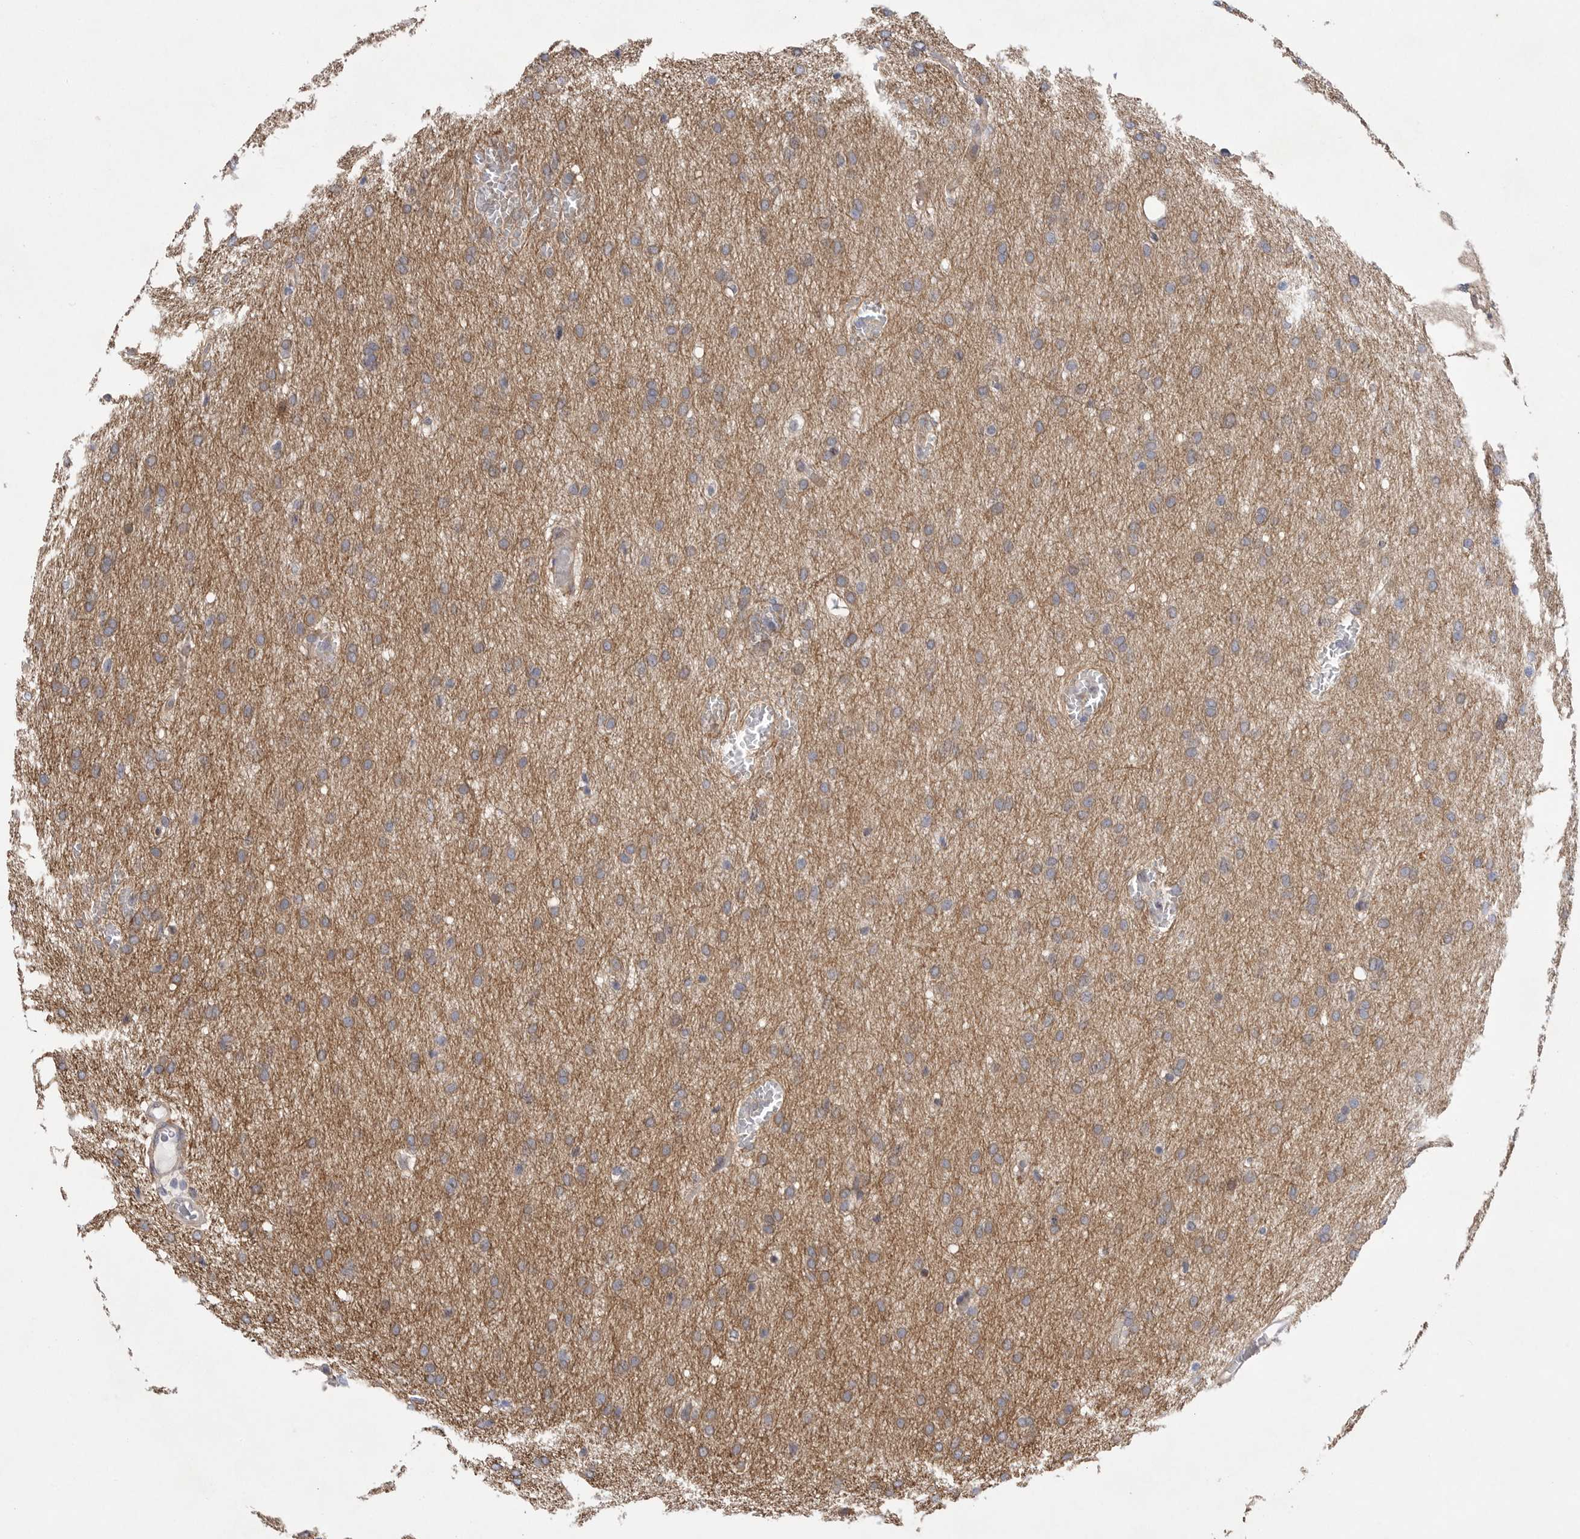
{"staining": {"intensity": "negative", "quantity": "none", "location": "none"}, "tissue": "glioma", "cell_type": "Tumor cells", "image_type": "cancer", "snomed": [{"axis": "morphology", "description": "Glioma, malignant, Low grade"}, {"axis": "topography", "description": "Brain"}], "caption": "Tumor cells are negative for brown protein staining in malignant glioma (low-grade). (Brightfield microscopy of DAB immunohistochemistry (IHC) at high magnification).", "gene": "FBXO43", "patient": {"sex": "female", "age": 37}}